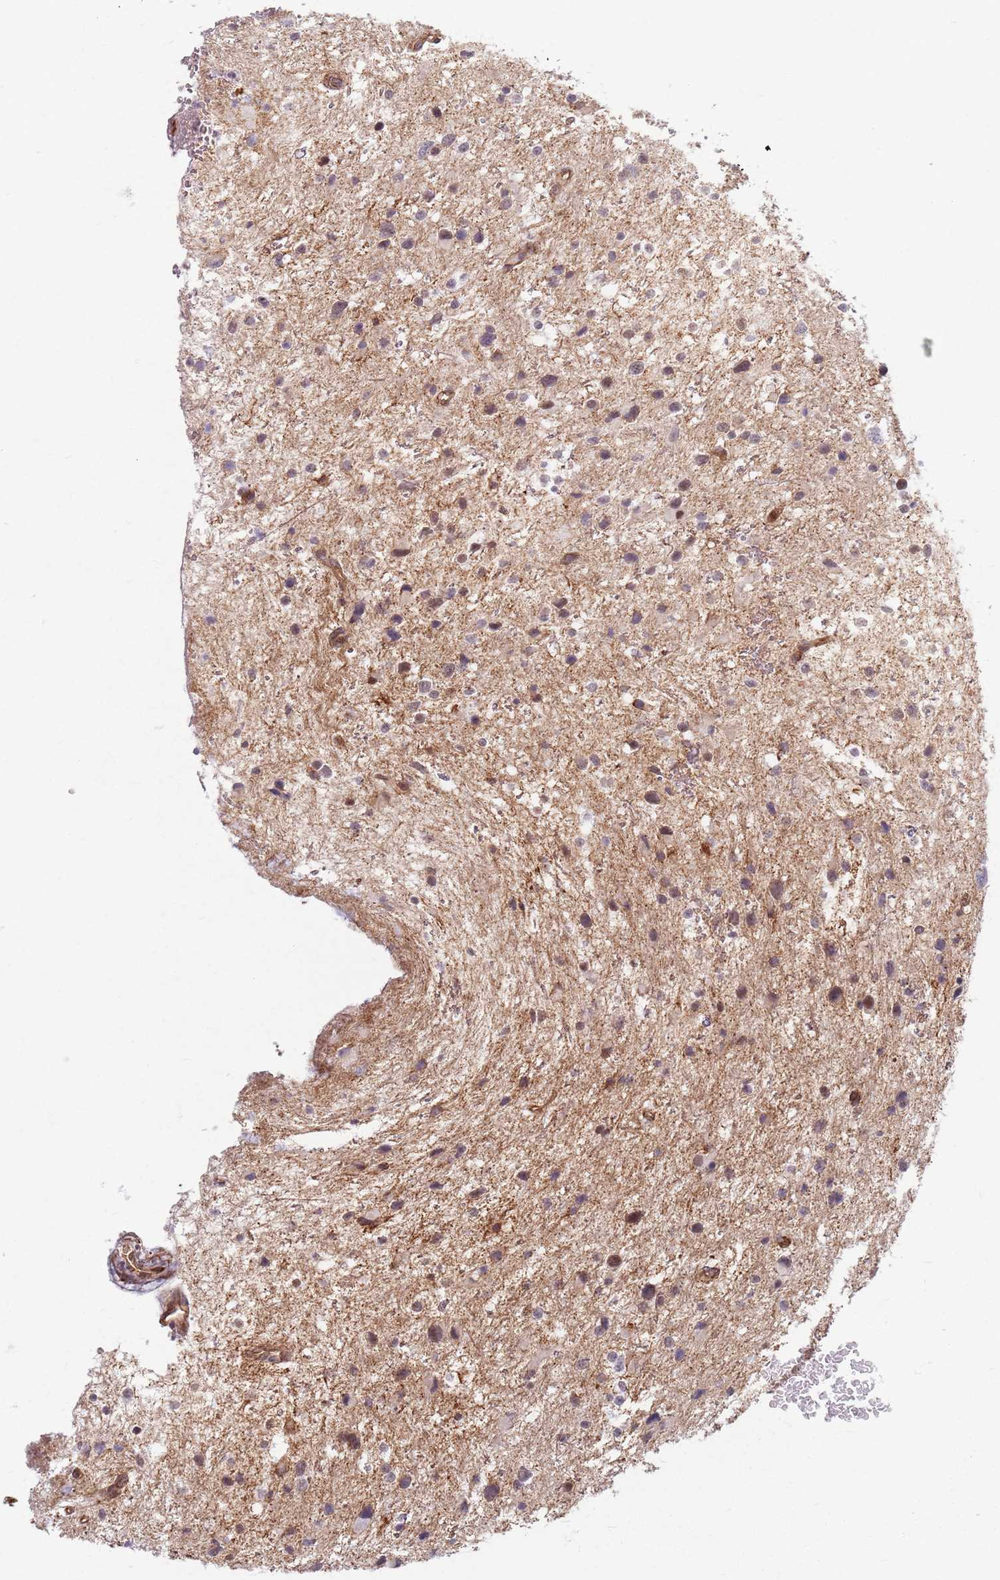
{"staining": {"intensity": "weak", "quantity": "<25%", "location": "nuclear"}, "tissue": "glioma", "cell_type": "Tumor cells", "image_type": "cancer", "snomed": [{"axis": "morphology", "description": "Glioma, malignant, Low grade"}, {"axis": "topography", "description": "Brain"}], "caption": "A micrograph of glioma stained for a protein exhibits no brown staining in tumor cells.", "gene": "KCNA5", "patient": {"sex": "female", "age": 32}}